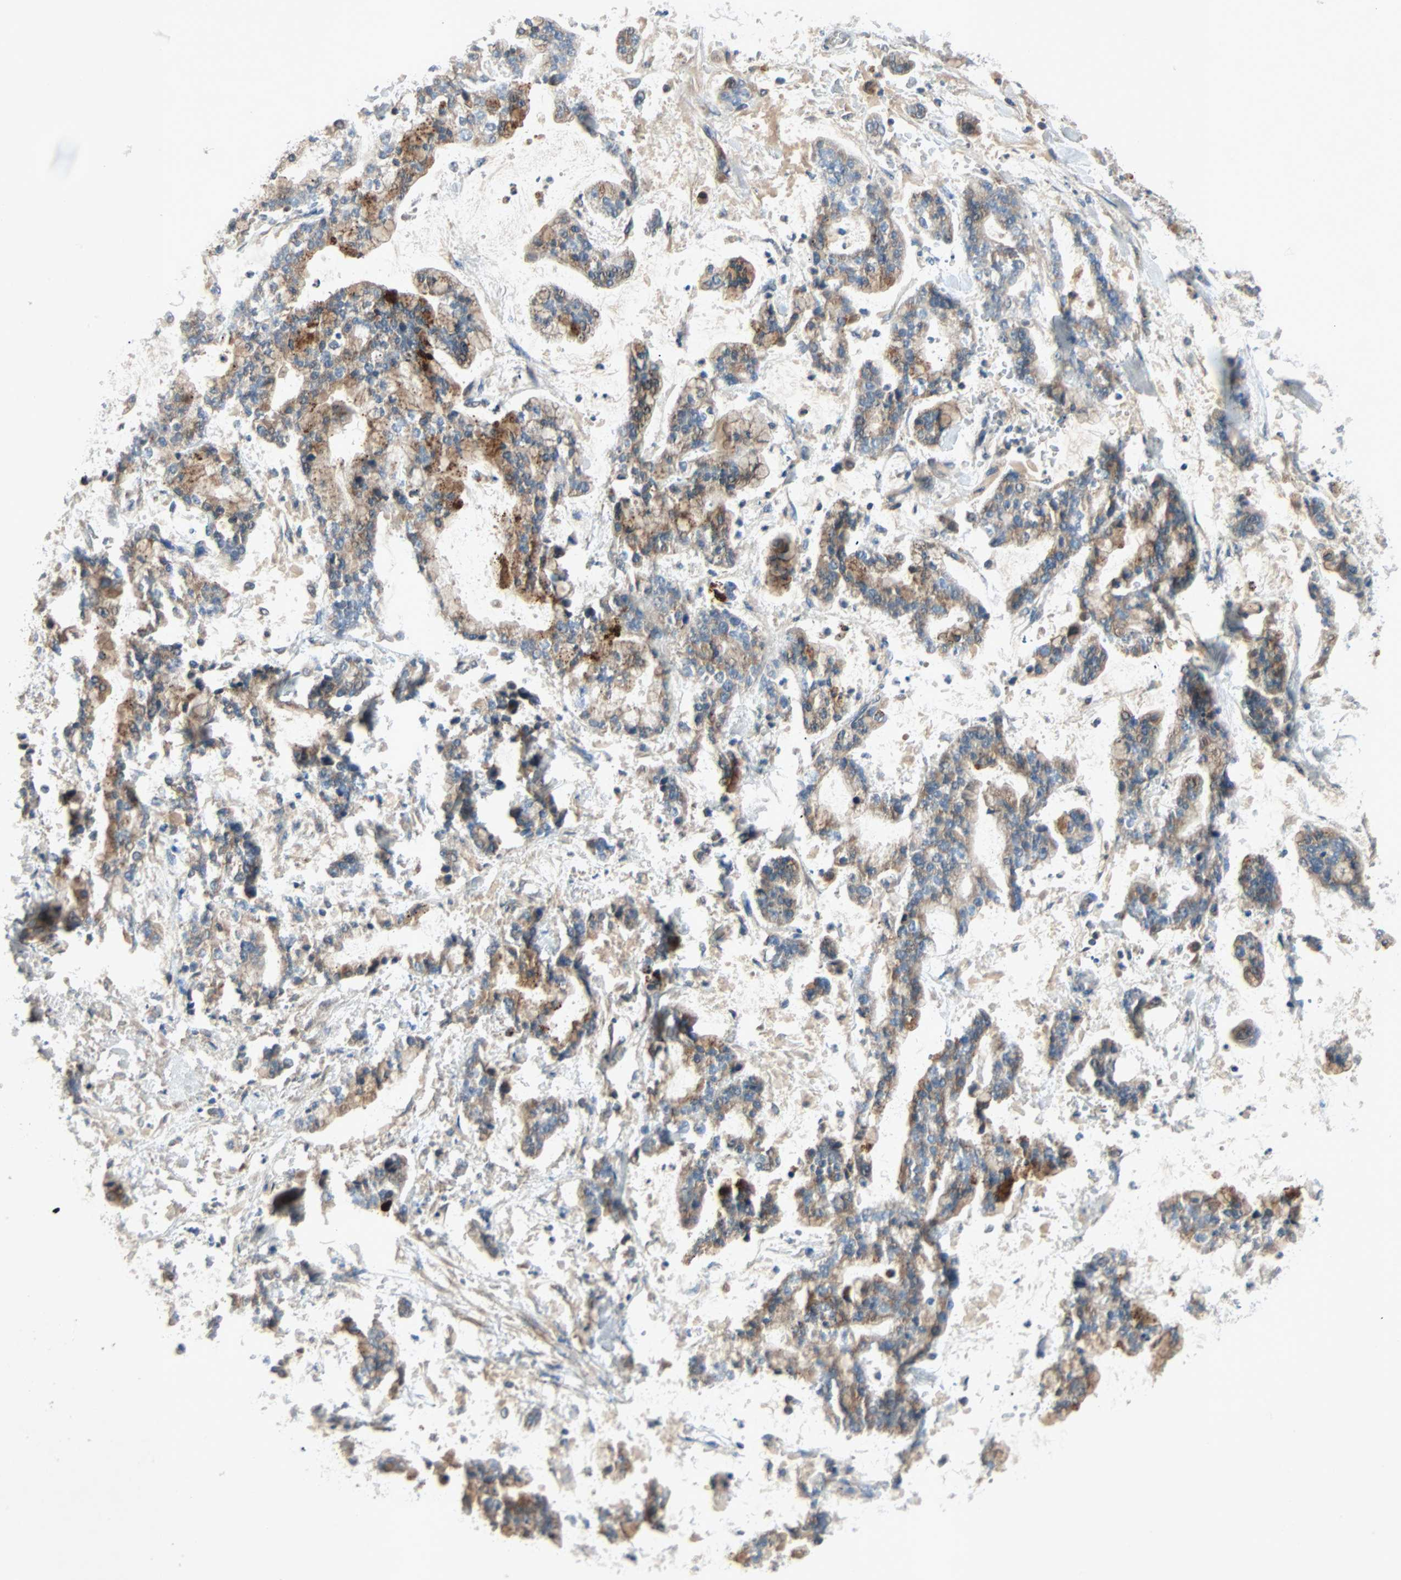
{"staining": {"intensity": "moderate", "quantity": ">75%", "location": "cytoplasmic/membranous"}, "tissue": "stomach cancer", "cell_type": "Tumor cells", "image_type": "cancer", "snomed": [{"axis": "morphology", "description": "Normal tissue, NOS"}, {"axis": "morphology", "description": "Adenocarcinoma, NOS"}, {"axis": "topography", "description": "Stomach, upper"}, {"axis": "topography", "description": "Stomach"}], "caption": "Immunohistochemistry (IHC) image of neoplastic tissue: human stomach cancer (adenocarcinoma) stained using immunohistochemistry (IHC) shows medium levels of moderate protein expression localized specifically in the cytoplasmic/membranous of tumor cells, appearing as a cytoplasmic/membranous brown color.", "gene": "XYLT1", "patient": {"sex": "male", "age": 76}}